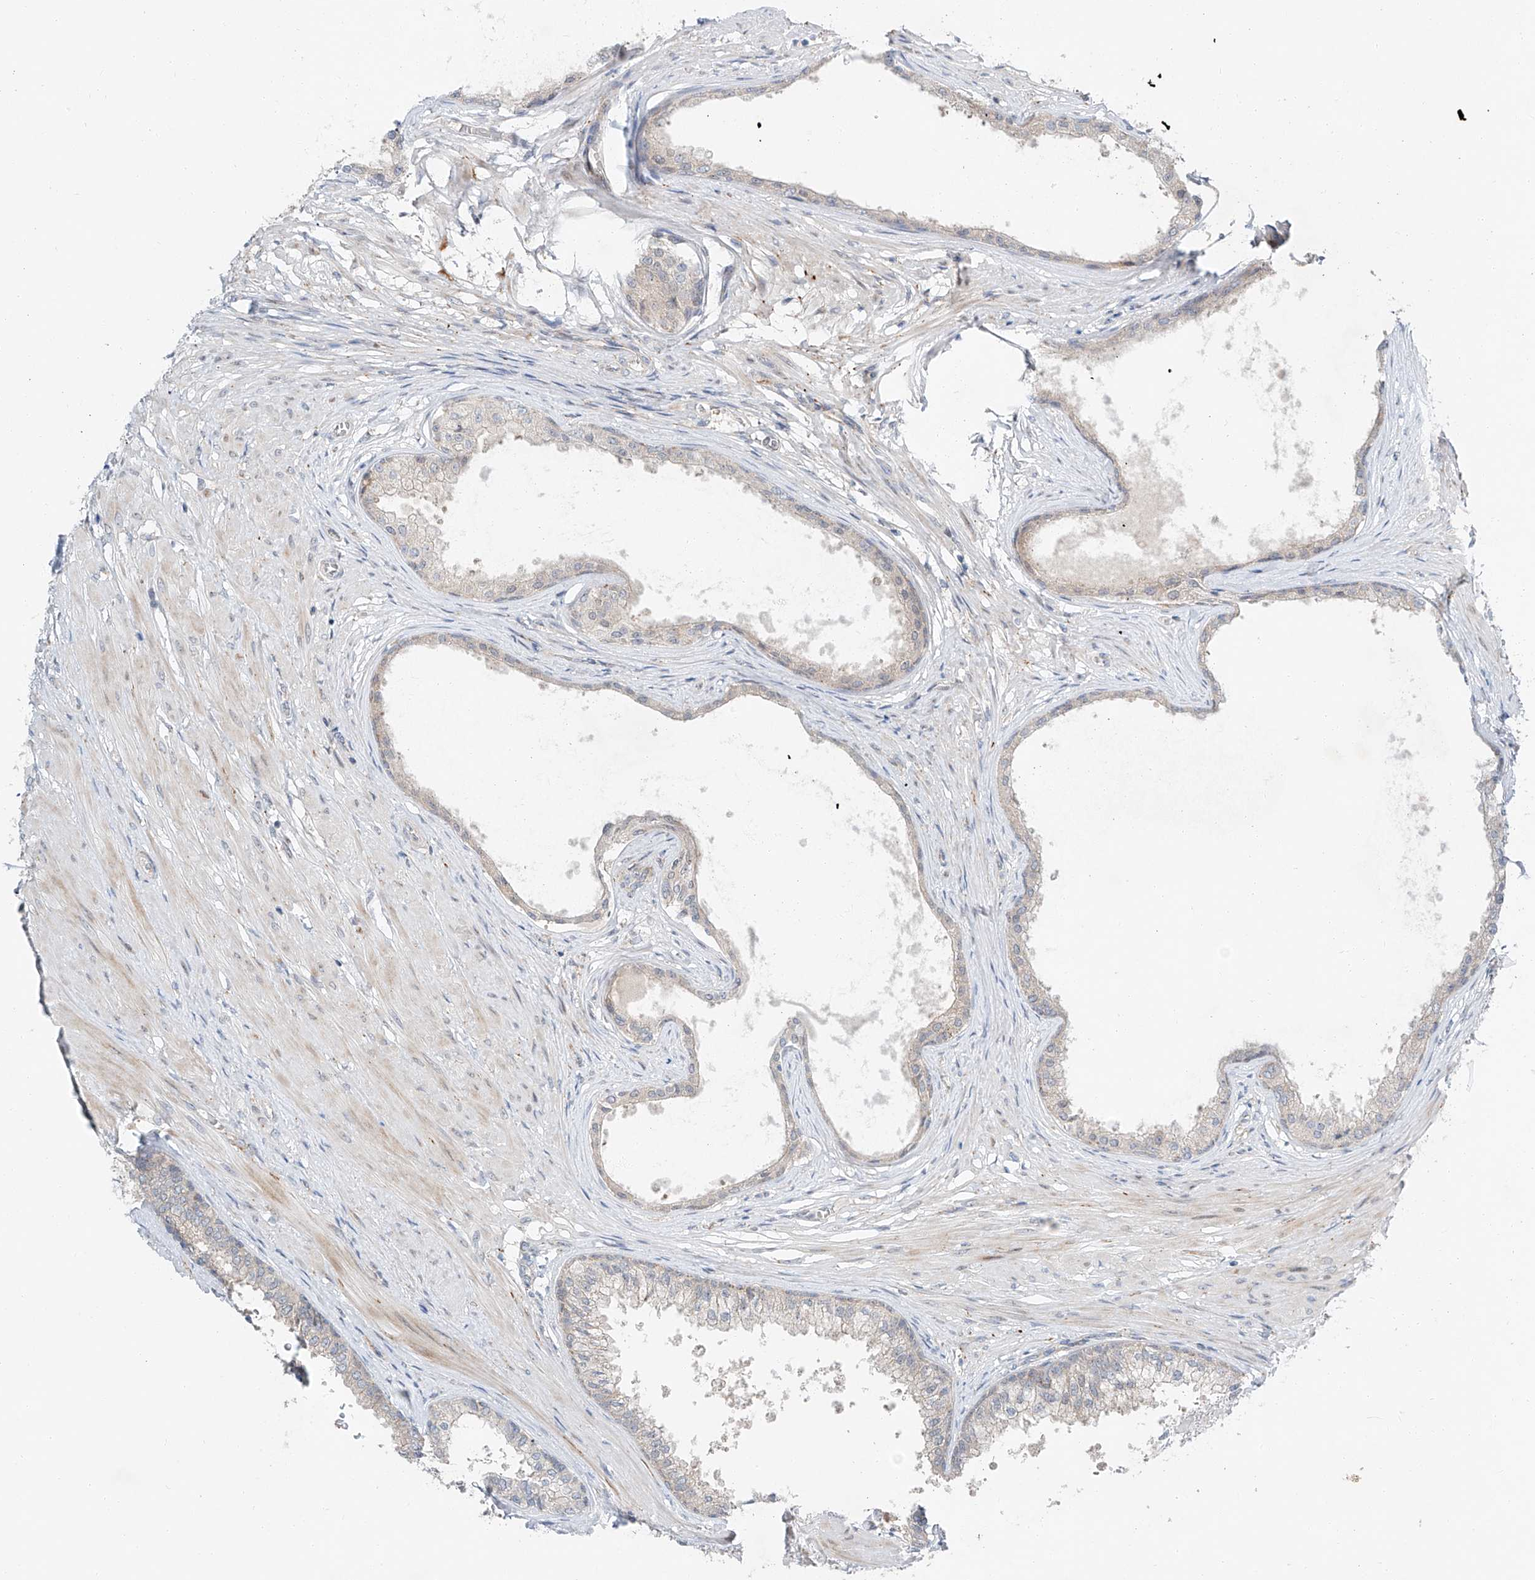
{"staining": {"intensity": "weak", "quantity": "25%-75%", "location": "cytoplasmic/membranous"}, "tissue": "prostate", "cell_type": "Glandular cells", "image_type": "normal", "snomed": [{"axis": "morphology", "description": "Normal tissue, NOS"}, {"axis": "topography", "description": "Prostate"}], "caption": "IHC (DAB (3,3'-diaminobenzidine)) staining of benign prostate displays weak cytoplasmic/membranous protein positivity in about 25%-75% of glandular cells.", "gene": "CLDND1", "patient": {"sex": "male", "age": 48}}